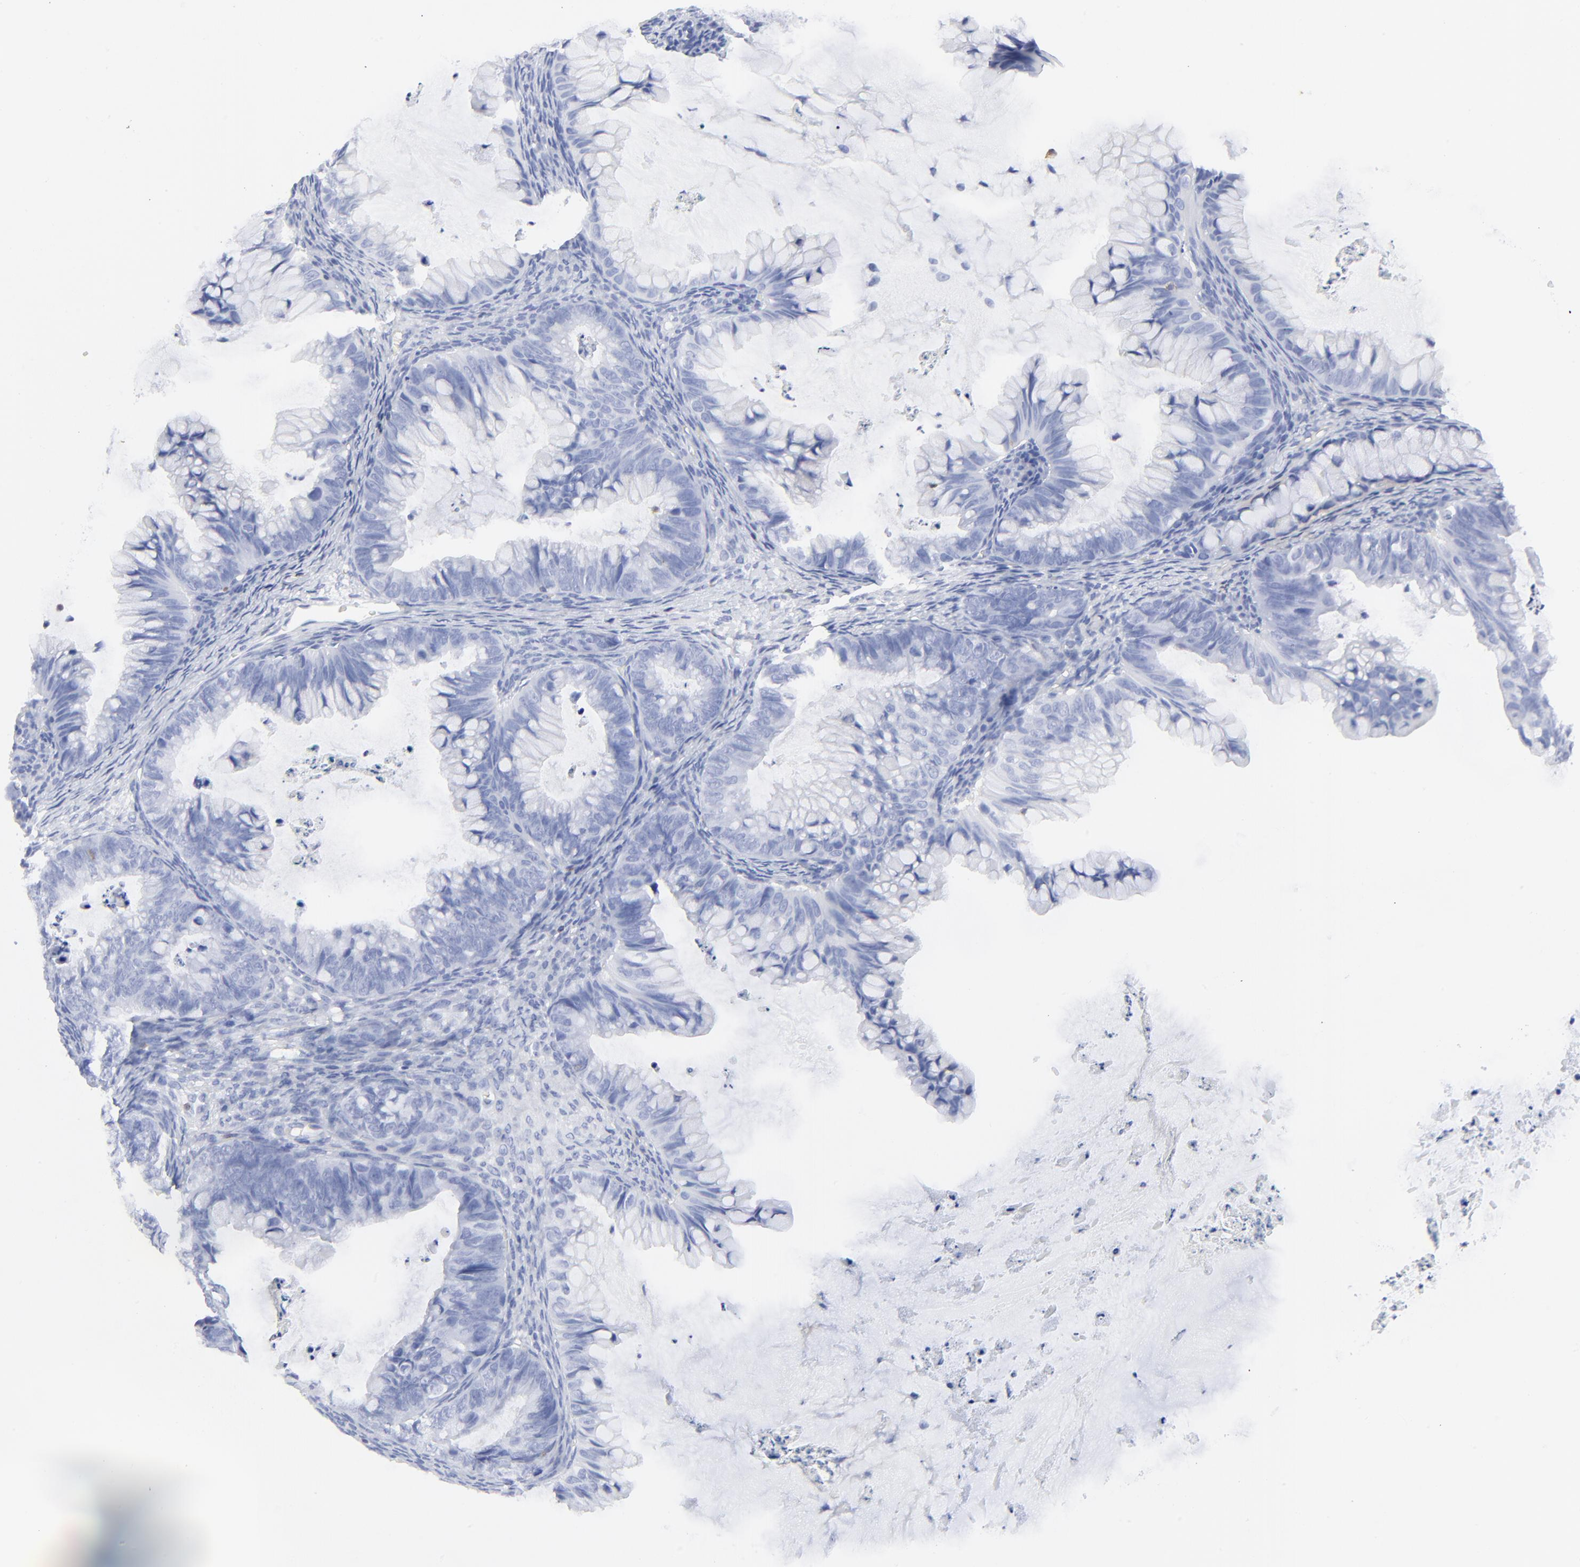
{"staining": {"intensity": "negative", "quantity": "none", "location": "none"}, "tissue": "ovarian cancer", "cell_type": "Tumor cells", "image_type": "cancer", "snomed": [{"axis": "morphology", "description": "Cystadenocarcinoma, mucinous, NOS"}, {"axis": "topography", "description": "Ovary"}], "caption": "Immunohistochemistry (IHC) photomicrograph of human ovarian cancer stained for a protein (brown), which exhibits no positivity in tumor cells.", "gene": "LCK", "patient": {"sex": "female", "age": 36}}